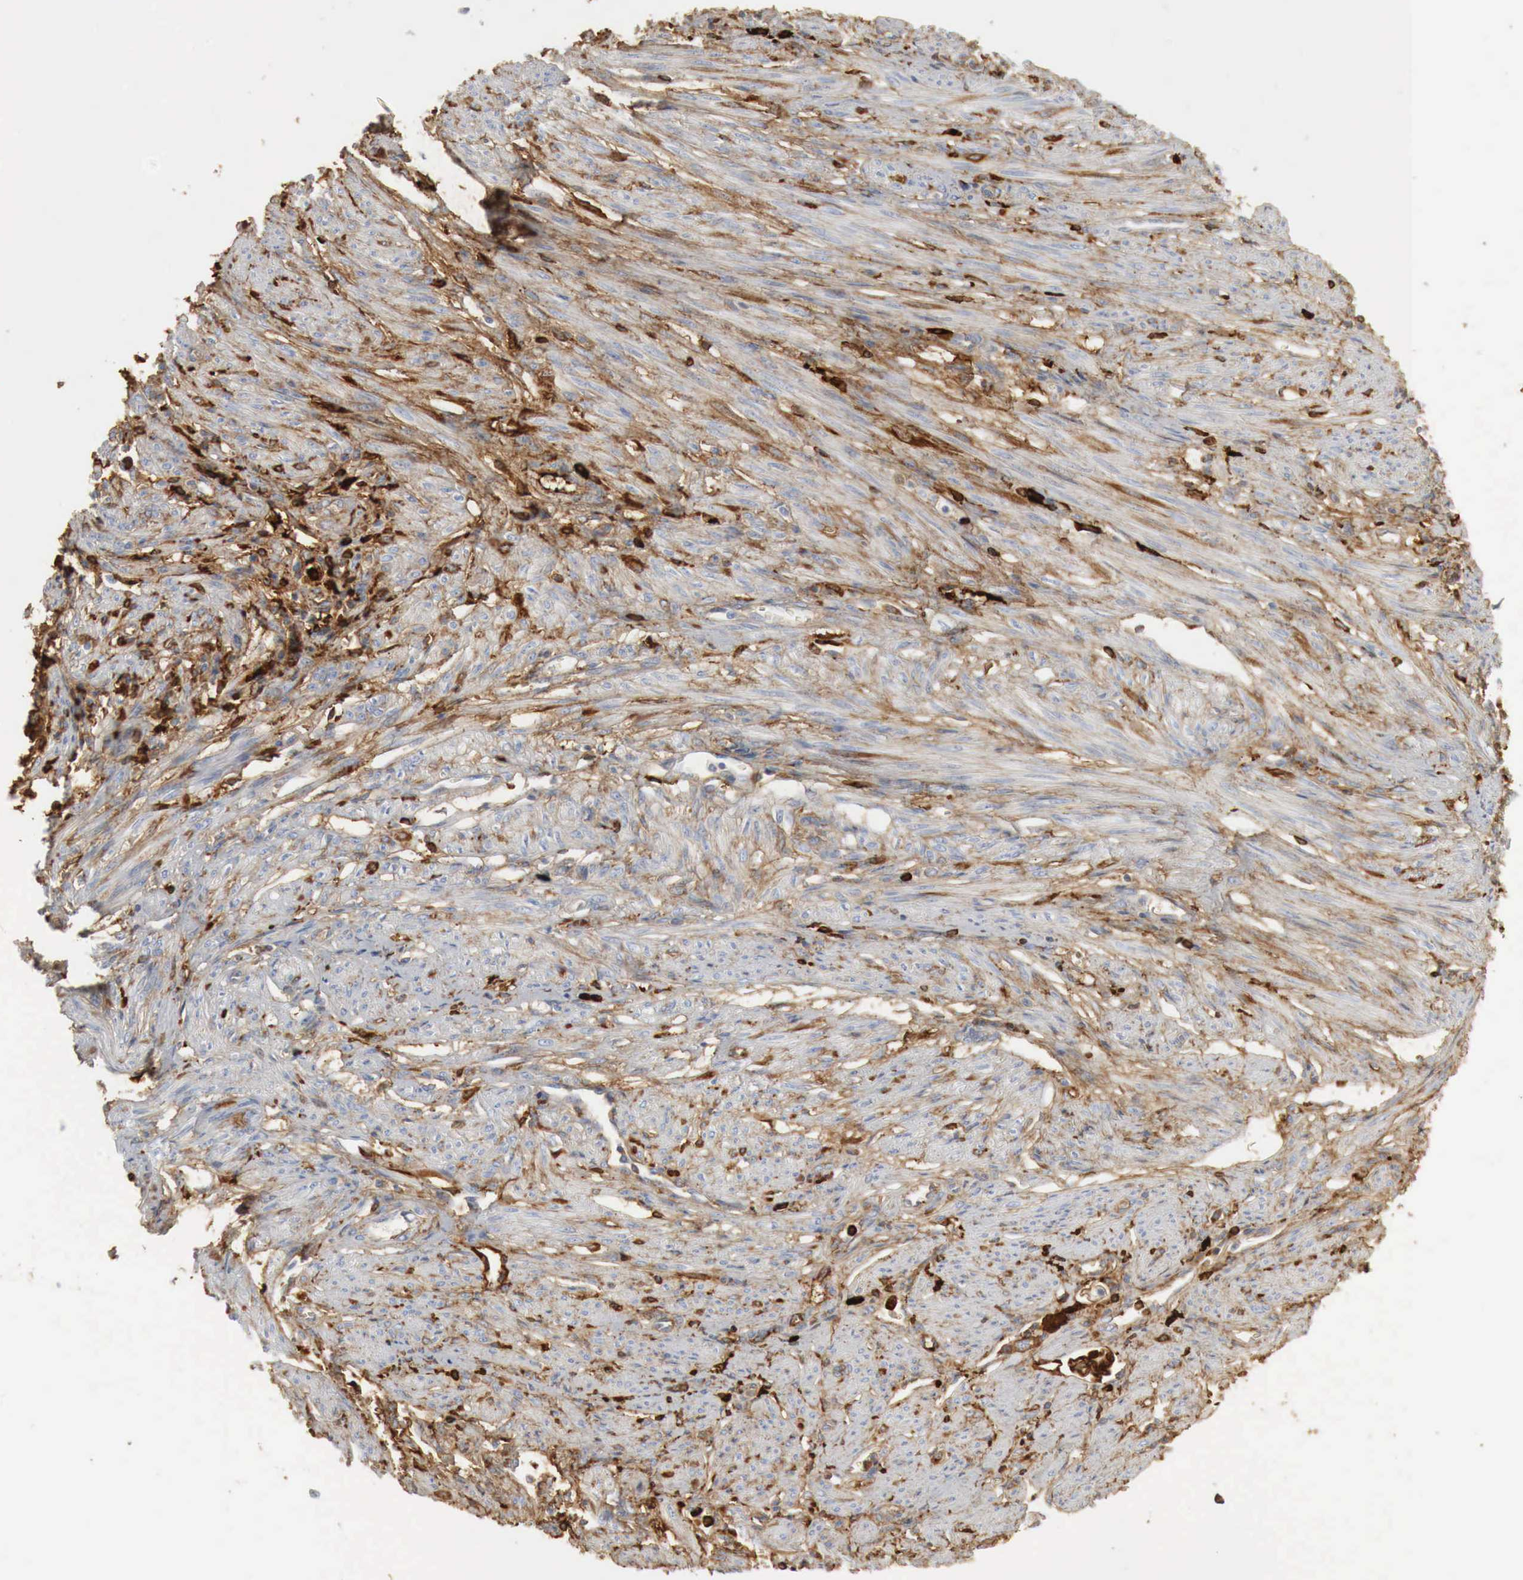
{"staining": {"intensity": "weak", "quantity": "25%-75%", "location": "cytoplasmic/membranous"}, "tissue": "endometrial cancer", "cell_type": "Tumor cells", "image_type": "cancer", "snomed": [{"axis": "morphology", "description": "Adenocarcinoma, NOS"}, {"axis": "topography", "description": "Endometrium"}], "caption": "Endometrial adenocarcinoma tissue reveals weak cytoplasmic/membranous staining in approximately 25%-75% of tumor cells The staining was performed using DAB (3,3'-diaminobenzidine), with brown indicating positive protein expression. Nuclei are stained blue with hematoxylin.", "gene": "IGLC3", "patient": {"sex": "female", "age": 75}}